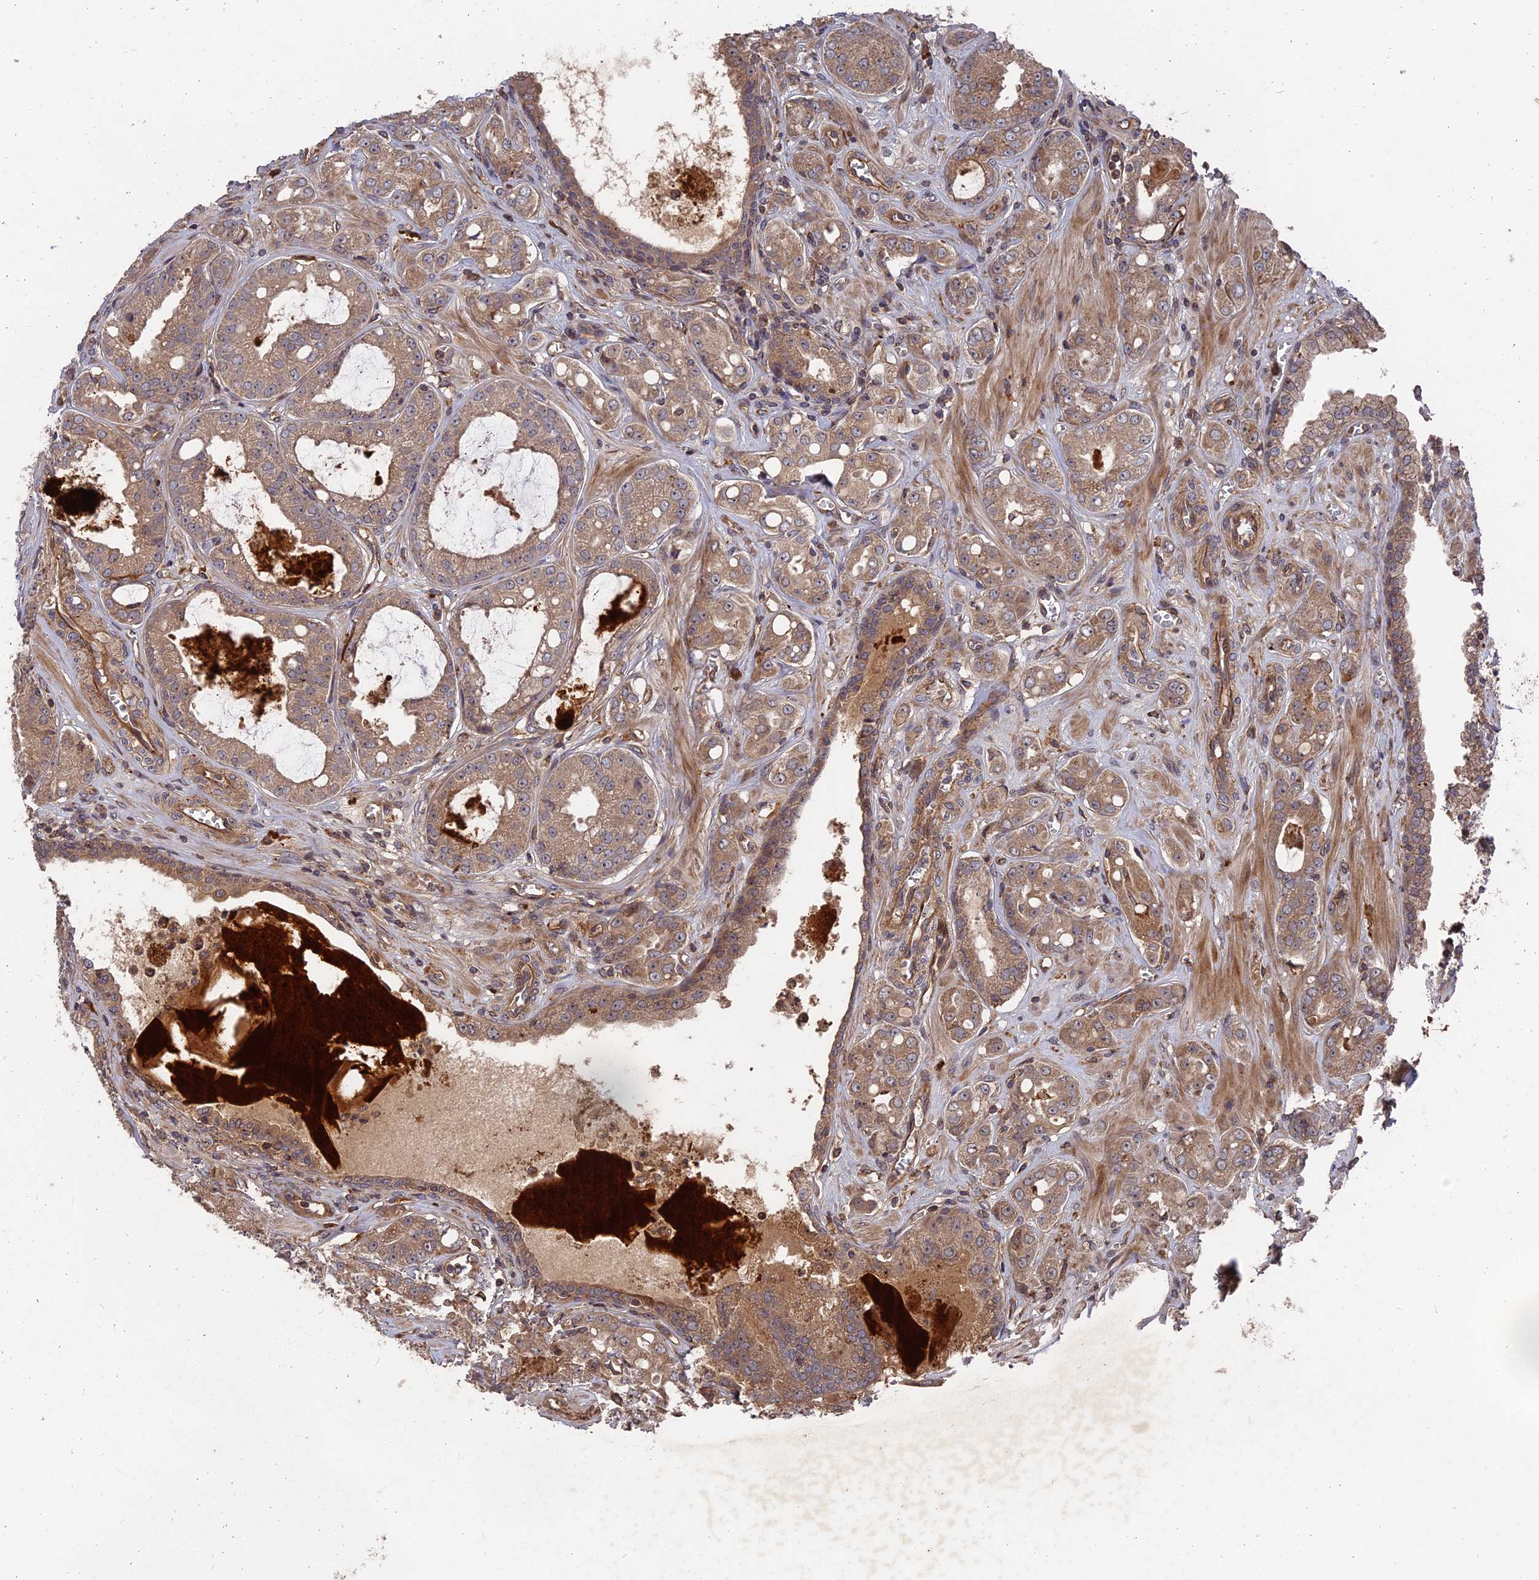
{"staining": {"intensity": "moderate", "quantity": ">75%", "location": "cytoplasmic/membranous"}, "tissue": "prostate cancer", "cell_type": "Tumor cells", "image_type": "cancer", "snomed": [{"axis": "morphology", "description": "Adenocarcinoma, High grade"}, {"axis": "topography", "description": "Prostate"}], "caption": "Tumor cells demonstrate medium levels of moderate cytoplasmic/membranous expression in about >75% of cells in prostate cancer.", "gene": "DEF8", "patient": {"sex": "male", "age": 74}}